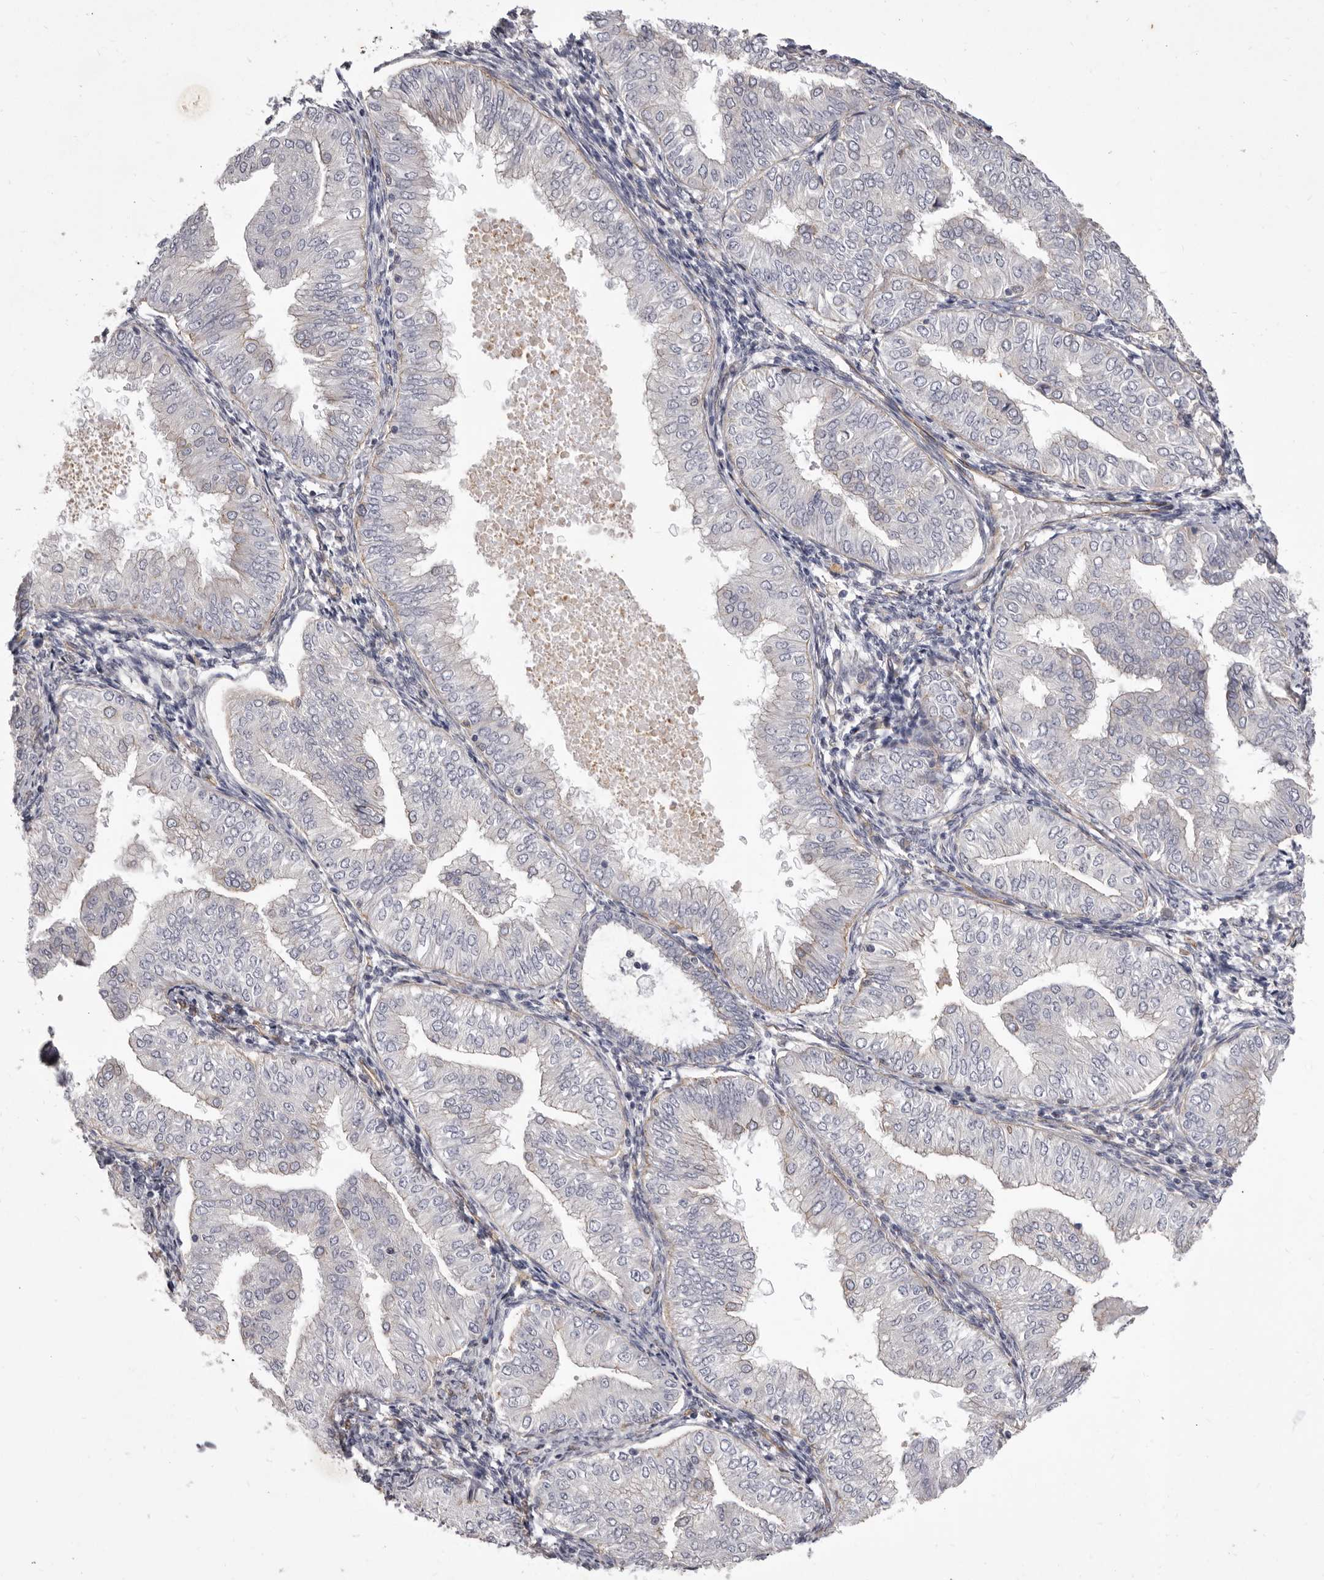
{"staining": {"intensity": "negative", "quantity": "none", "location": "none"}, "tissue": "endometrial cancer", "cell_type": "Tumor cells", "image_type": "cancer", "snomed": [{"axis": "morphology", "description": "Normal tissue, NOS"}, {"axis": "morphology", "description": "Adenocarcinoma, NOS"}, {"axis": "topography", "description": "Endometrium"}], "caption": "A micrograph of endometrial cancer (adenocarcinoma) stained for a protein demonstrates no brown staining in tumor cells.", "gene": "P2RX6", "patient": {"sex": "female", "age": 53}}